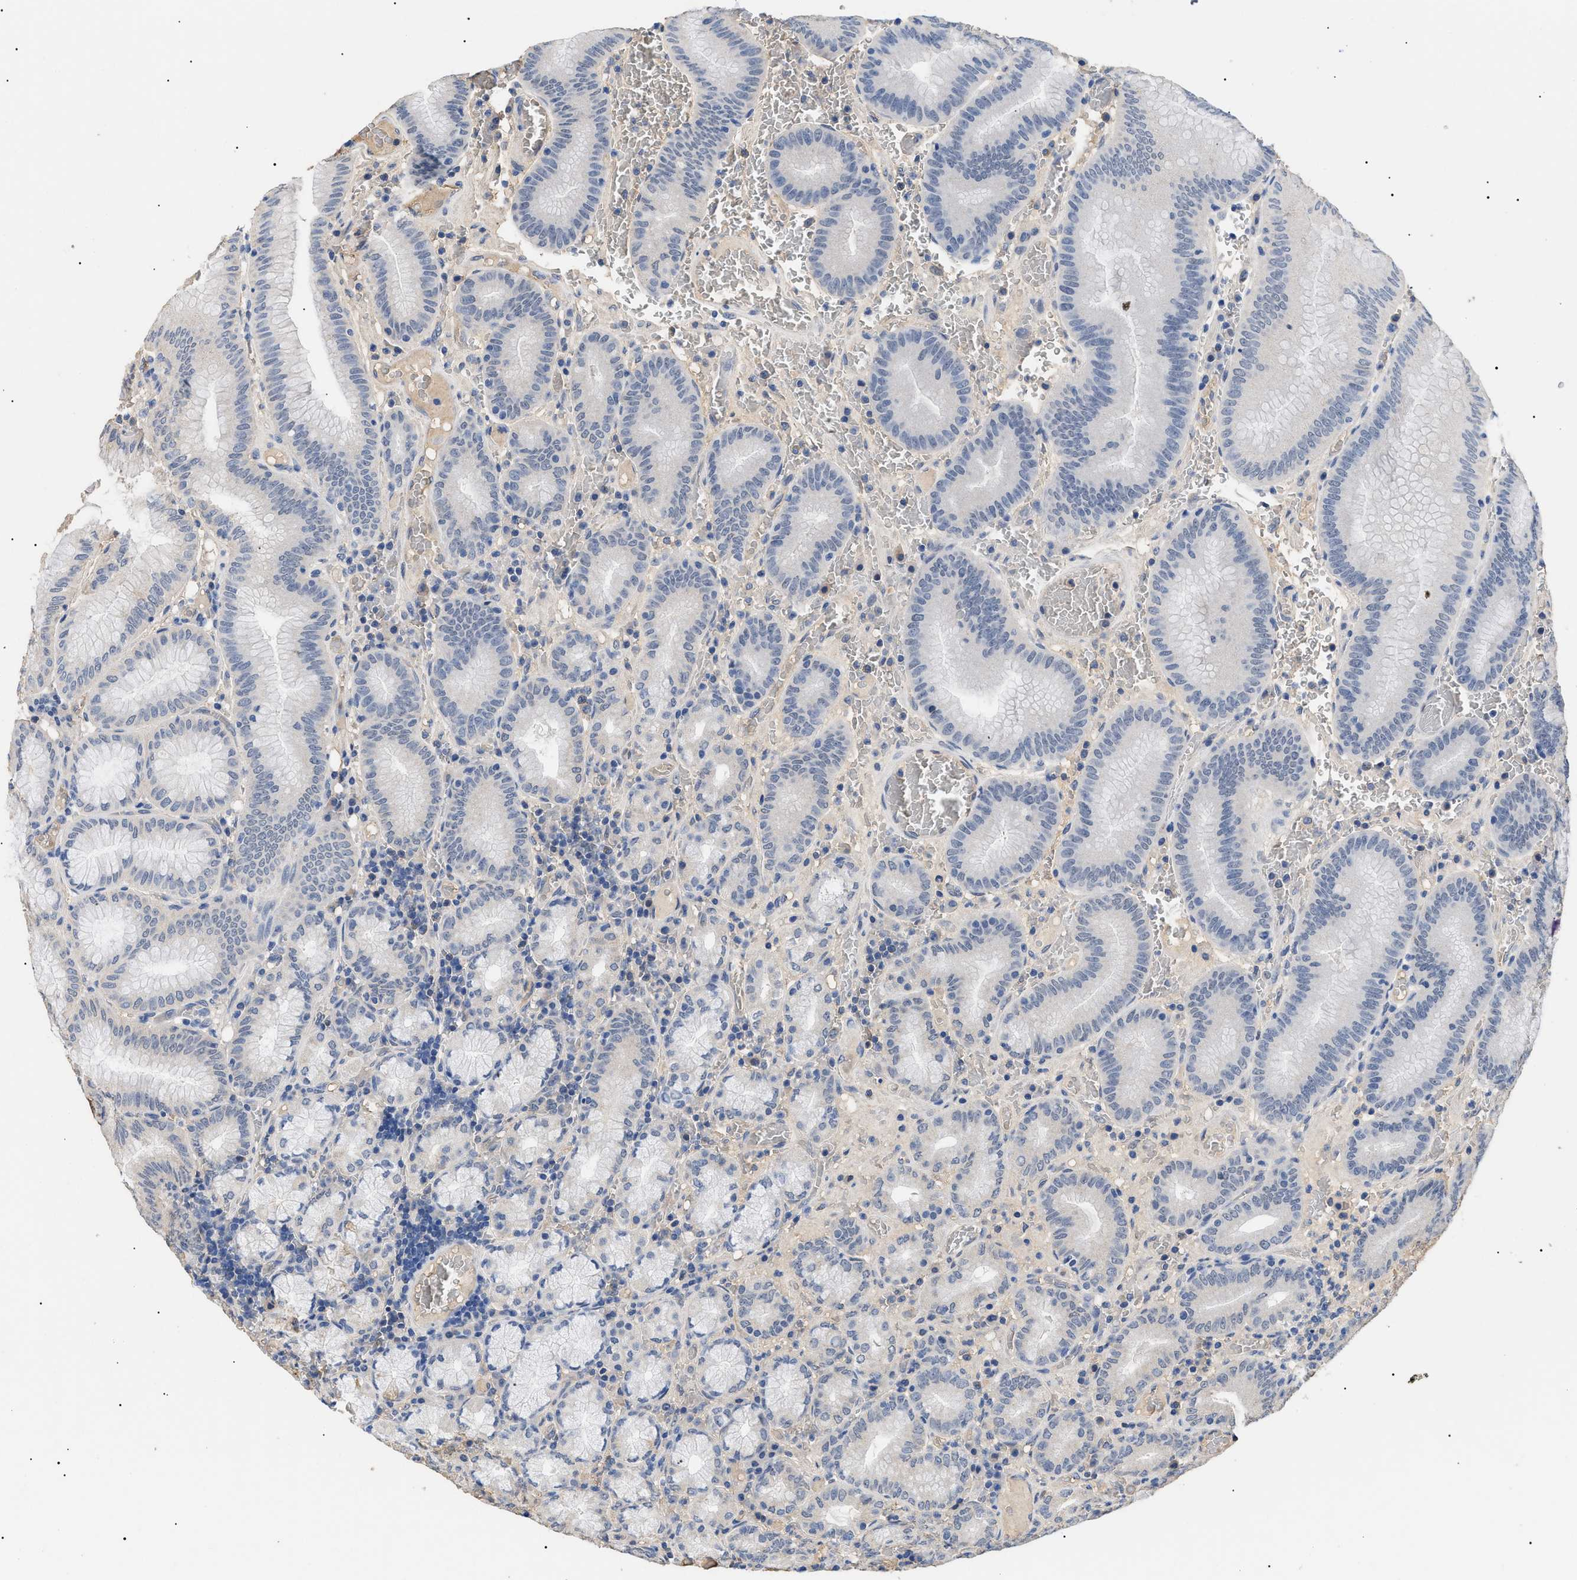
{"staining": {"intensity": "negative", "quantity": "none", "location": "none"}, "tissue": "stomach", "cell_type": "Glandular cells", "image_type": "normal", "snomed": [{"axis": "morphology", "description": "Normal tissue, NOS"}, {"axis": "morphology", "description": "Carcinoid, malignant, NOS"}, {"axis": "topography", "description": "Stomach, upper"}], "caption": "High power microscopy image of an IHC photomicrograph of benign stomach, revealing no significant staining in glandular cells.", "gene": "PRRT2", "patient": {"sex": "male", "age": 39}}